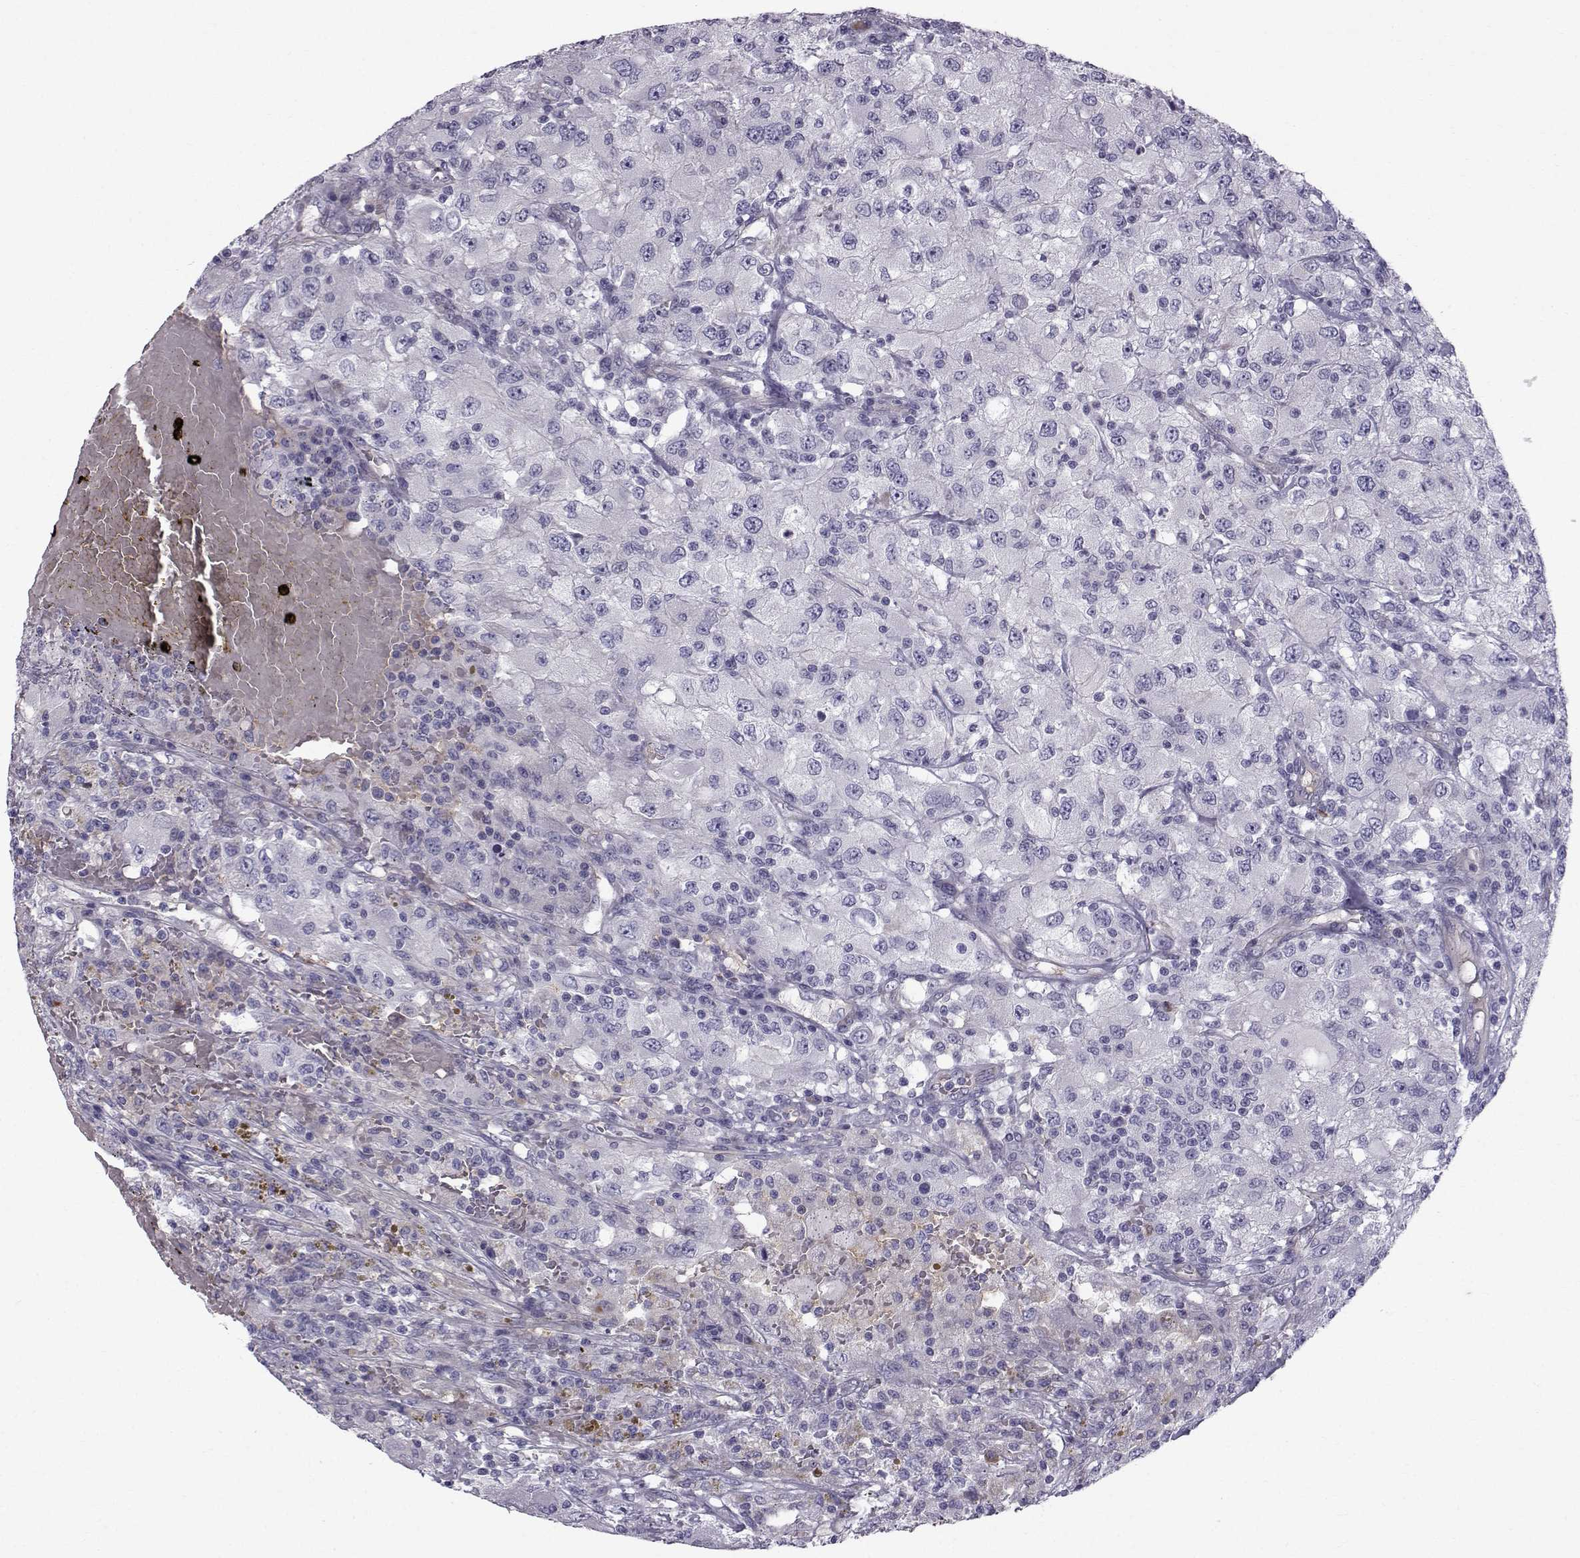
{"staining": {"intensity": "negative", "quantity": "none", "location": "none"}, "tissue": "renal cancer", "cell_type": "Tumor cells", "image_type": "cancer", "snomed": [{"axis": "morphology", "description": "Adenocarcinoma, NOS"}, {"axis": "topography", "description": "Kidney"}], "caption": "High magnification brightfield microscopy of renal adenocarcinoma stained with DAB (brown) and counterstained with hematoxylin (blue): tumor cells show no significant positivity.", "gene": "QPCT", "patient": {"sex": "female", "age": 67}}